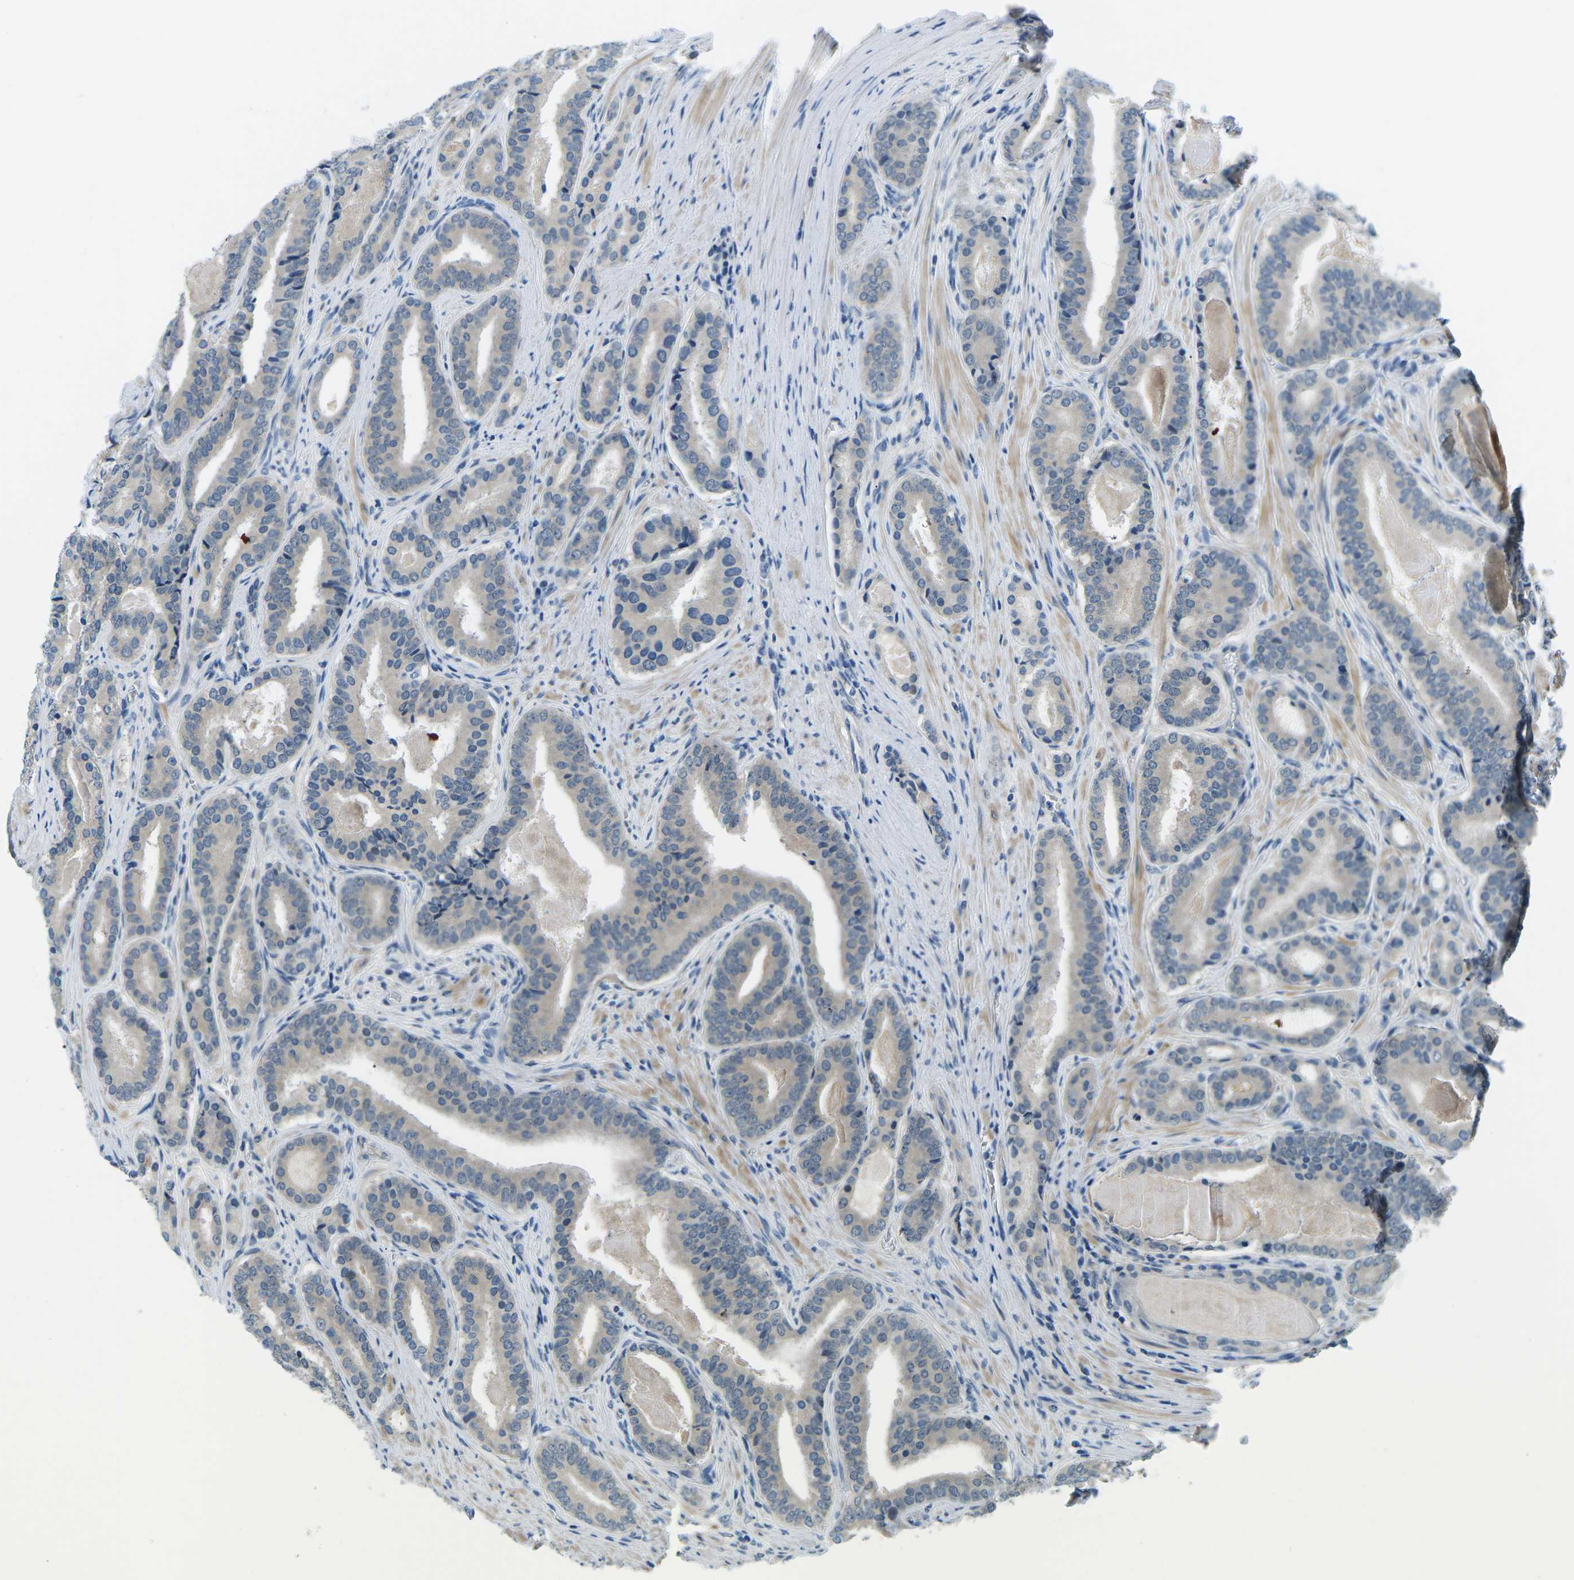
{"staining": {"intensity": "negative", "quantity": "none", "location": "none"}, "tissue": "prostate cancer", "cell_type": "Tumor cells", "image_type": "cancer", "snomed": [{"axis": "morphology", "description": "Adenocarcinoma, High grade"}, {"axis": "topography", "description": "Prostate"}], "caption": "Immunohistochemical staining of human prostate cancer displays no significant staining in tumor cells. (Stains: DAB immunohistochemistry with hematoxylin counter stain, Microscopy: brightfield microscopy at high magnification).", "gene": "CTNND1", "patient": {"sex": "male", "age": 60}}